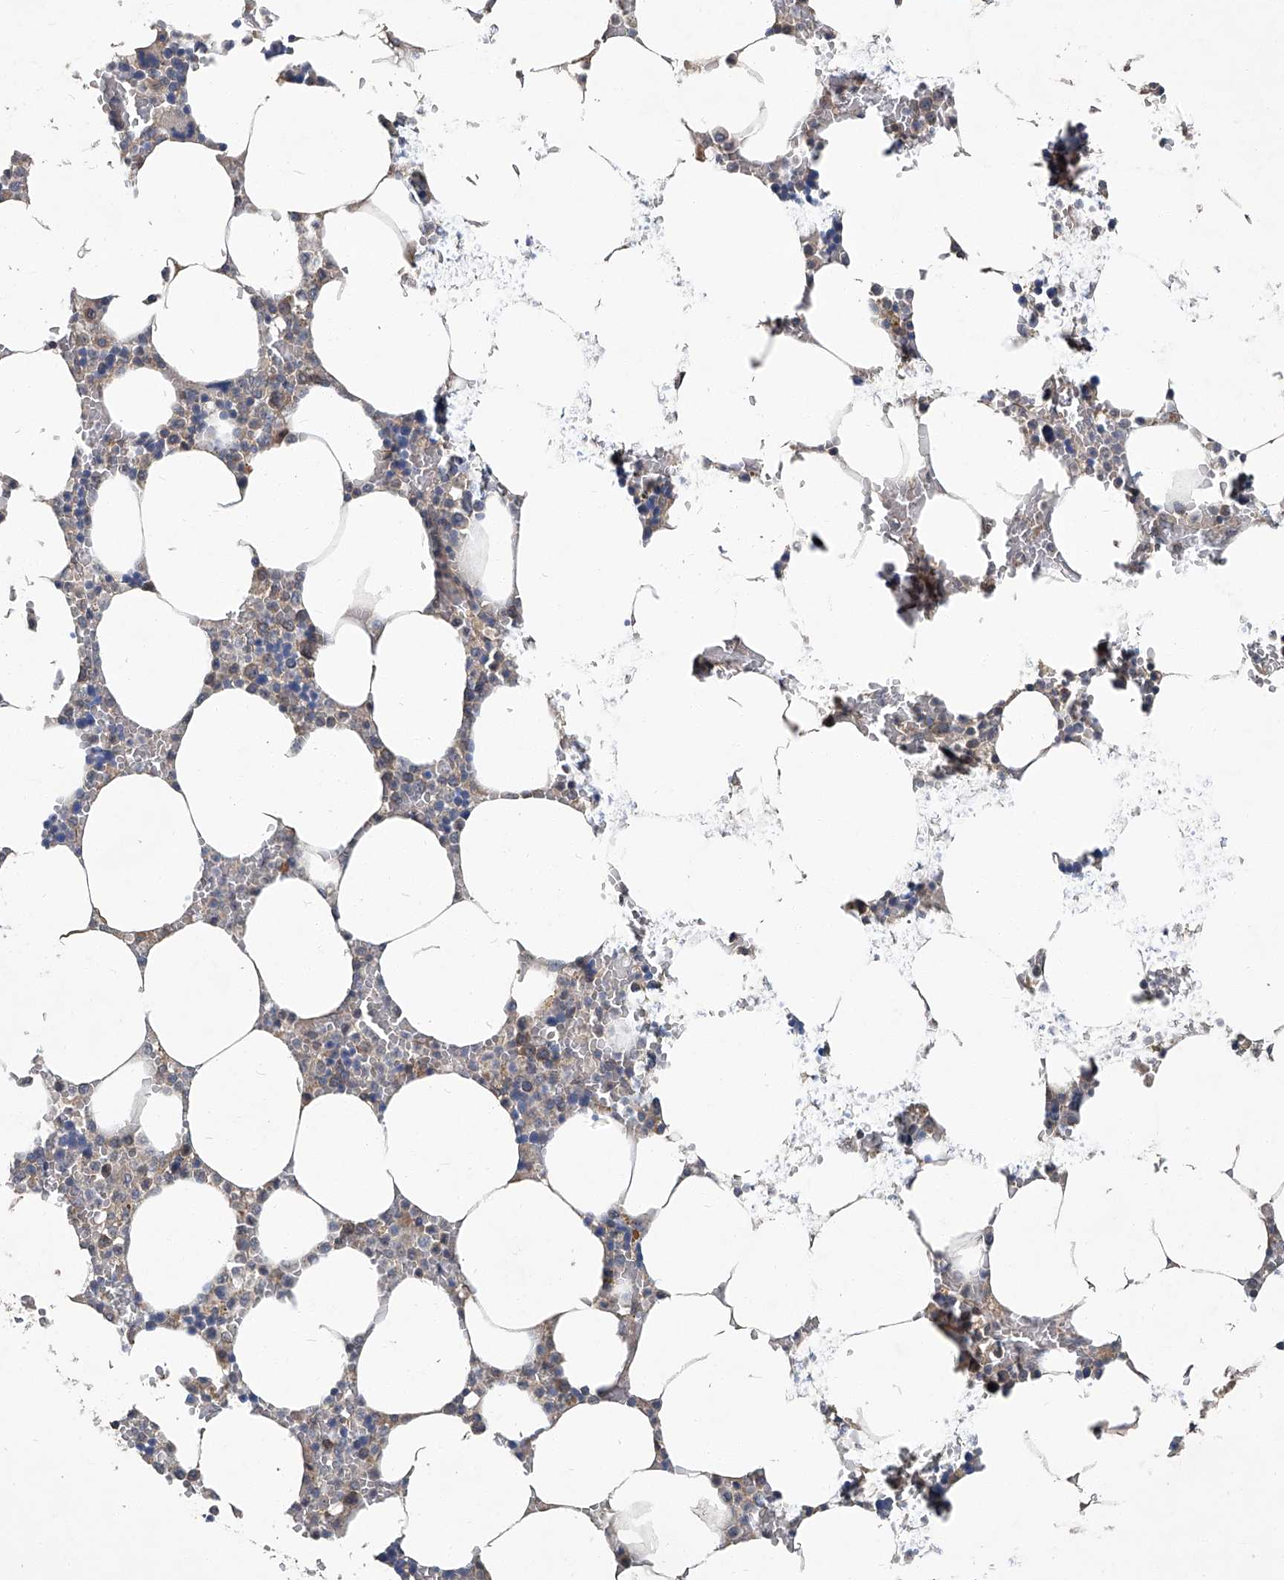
{"staining": {"intensity": "moderate", "quantity": "<25%", "location": "cytoplasmic/membranous"}, "tissue": "bone marrow", "cell_type": "Hematopoietic cells", "image_type": "normal", "snomed": [{"axis": "morphology", "description": "Normal tissue, NOS"}, {"axis": "topography", "description": "Bone marrow"}], "caption": "Moderate cytoplasmic/membranous positivity is appreciated in about <25% of hematopoietic cells in unremarkable bone marrow. The protein is stained brown, and the nuclei are stained in blue (DAB IHC with brightfield microscopy, high magnification).", "gene": "ANKRD34A", "patient": {"sex": "male", "age": 70}}